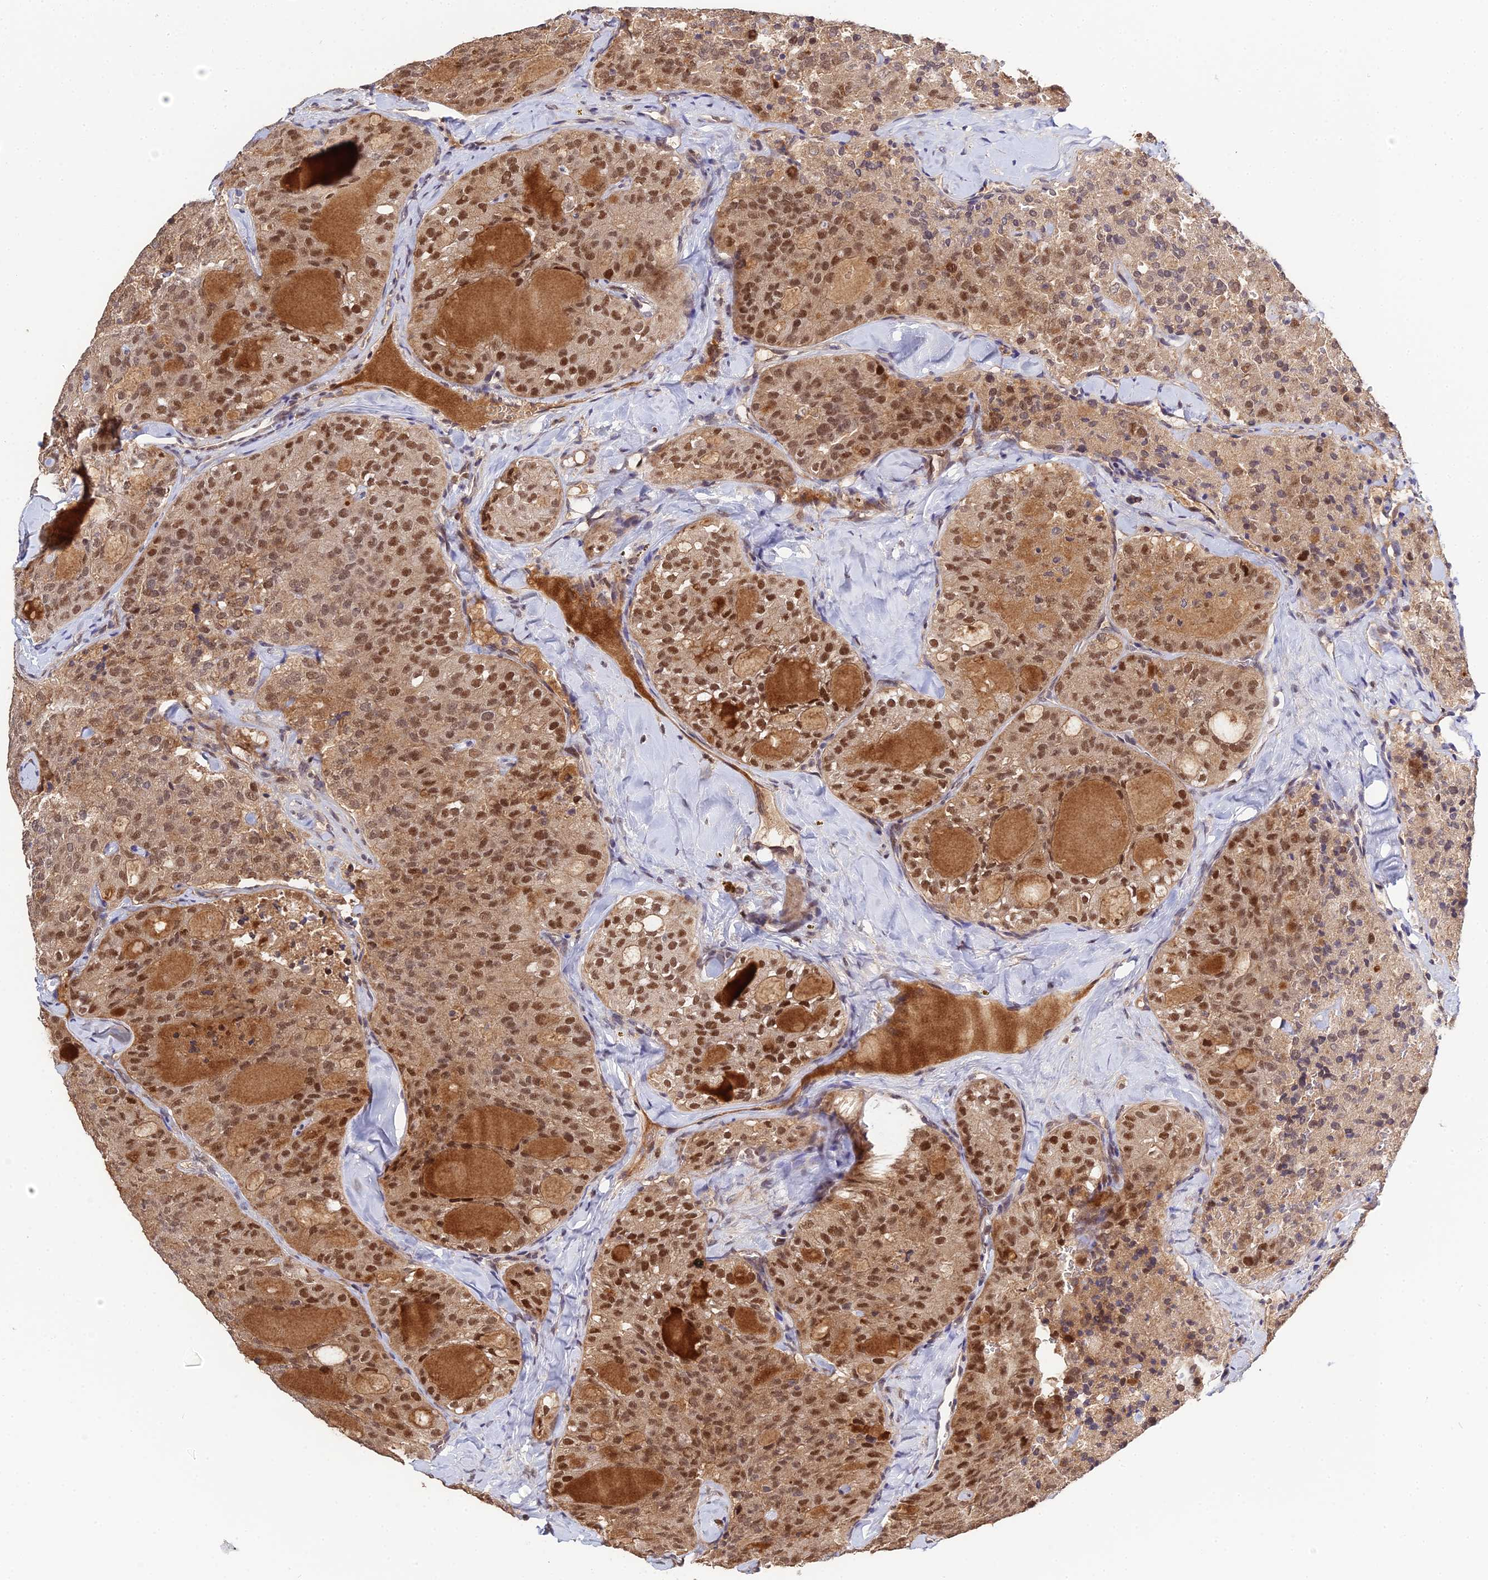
{"staining": {"intensity": "moderate", "quantity": ">75%", "location": "nuclear"}, "tissue": "thyroid cancer", "cell_type": "Tumor cells", "image_type": "cancer", "snomed": [{"axis": "morphology", "description": "Follicular adenoma carcinoma, NOS"}, {"axis": "topography", "description": "Thyroid gland"}], "caption": "This is an image of IHC staining of thyroid cancer, which shows moderate positivity in the nuclear of tumor cells.", "gene": "ERCC5", "patient": {"sex": "male", "age": 75}}